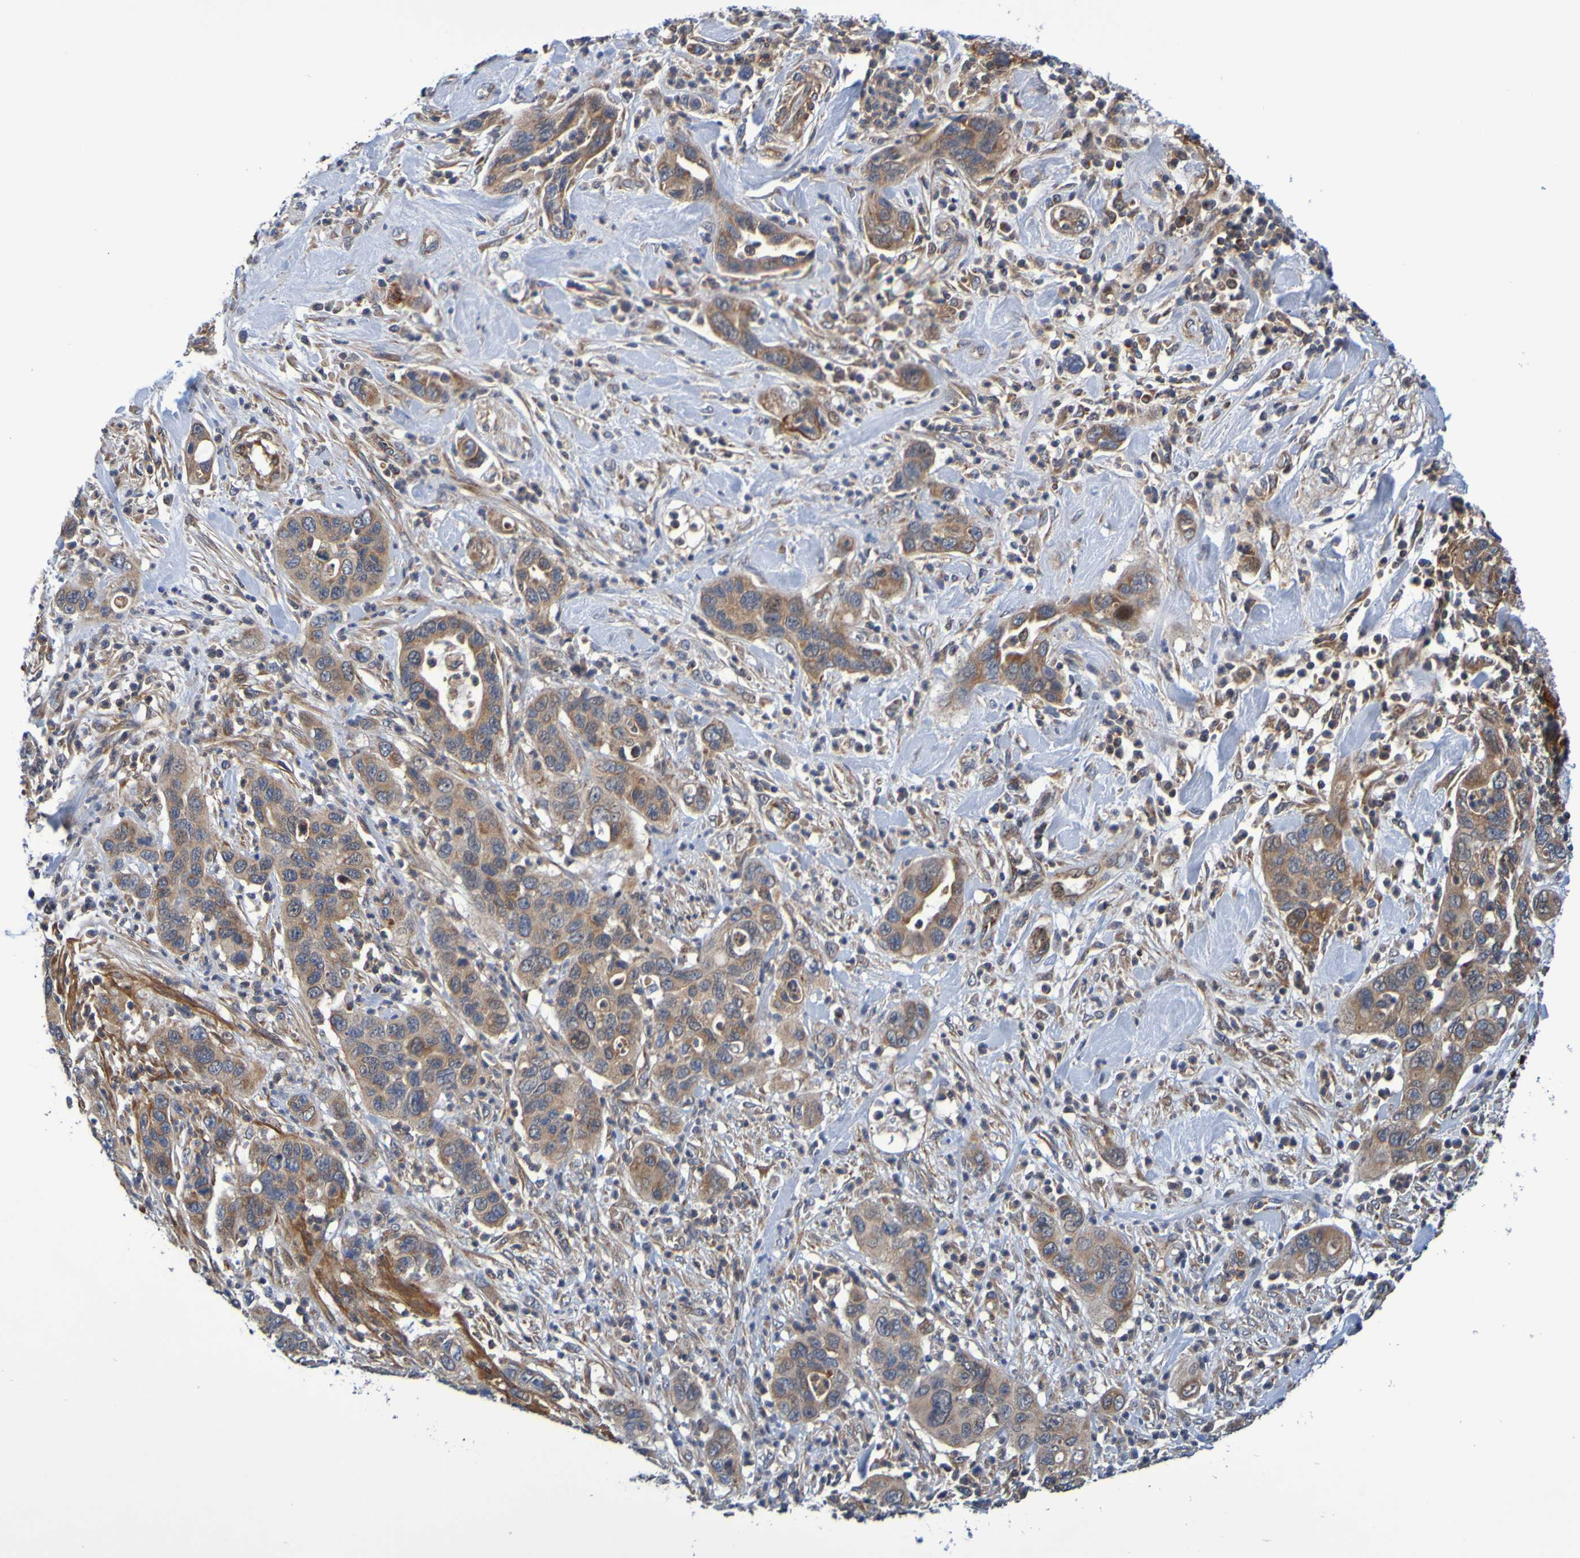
{"staining": {"intensity": "moderate", "quantity": ">75%", "location": "cytoplasmic/membranous"}, "tissue": "pancreatic cancer", "cell_type": "Tumor cells", "image_type": "cancer", "snomed": [{"axis": "morphology", "description": "Adenocarcinoma, NOS"}, {"axis": "topography", "description": "Pancreas"}], "caption": "About >75% of tumor cells in adenocarcinoma (pancreatic) display moderate cytoplasmic/membranous protein expression as visualized by brown immunohistochemical staining.", "gene": "CCDC51", "patient": {"sex": "female", "age": 71}}